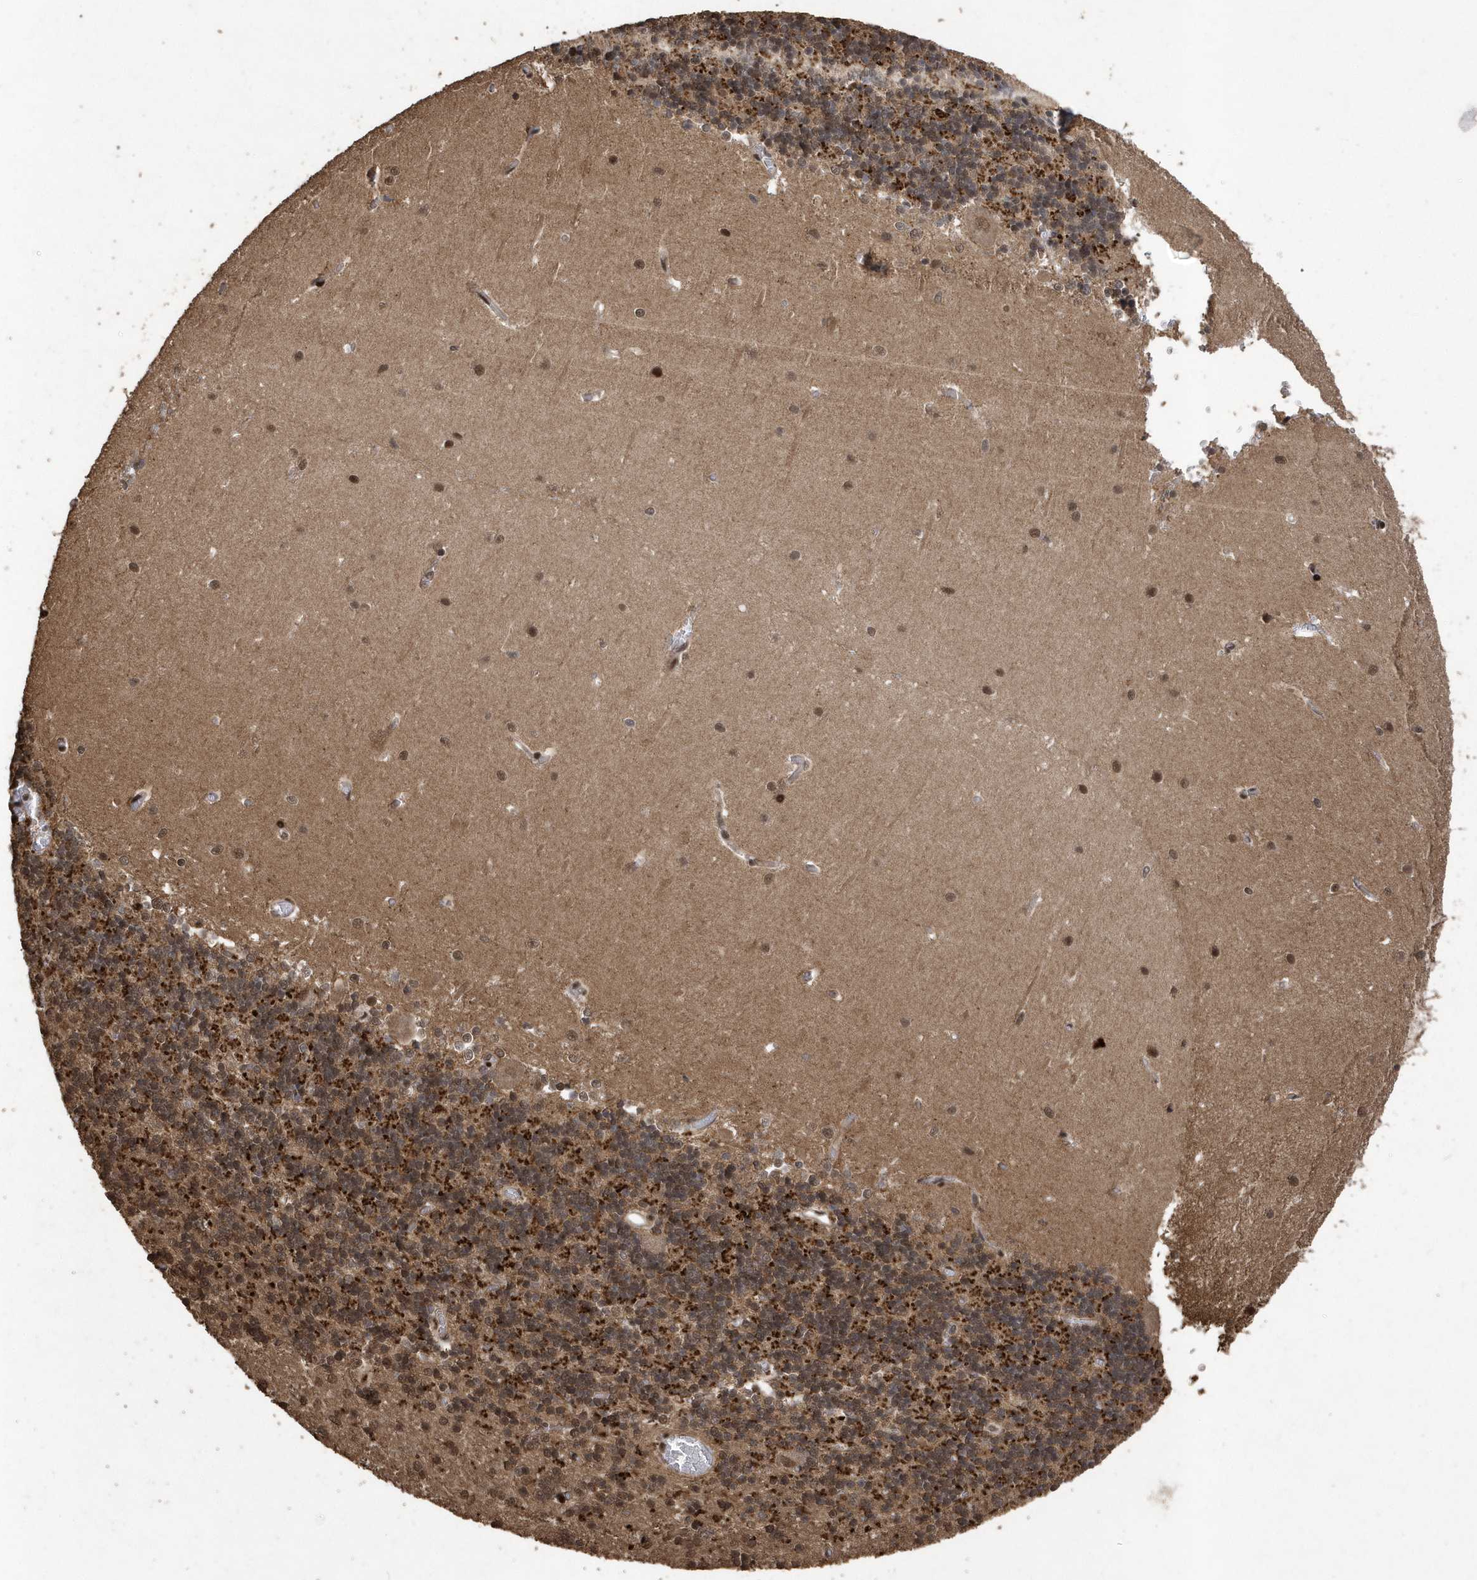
{"staining": {"intensity": "moderate", "quantity": "25%-75%", "location": "cytoplasmic/membranous,nuclear"}, "tissue": "cerebellum", "cell_type": "Cells in granular layer", "image_type": "normal", "snomed": [{"axis": "morphology", "description": "Normal tissue, NOS"}, {"axis": "topography", "description": "Cerebellum"}], "caption": "The micrograph exhibits a brown stain indicating the presence of a protein in the cytoplasmic/membranous,nuclear of cells in granular layer in cerebellum. Nuclei are stained in blue.", "gene": "INTS12", "patient": {"sex": "male", "age": 37}}